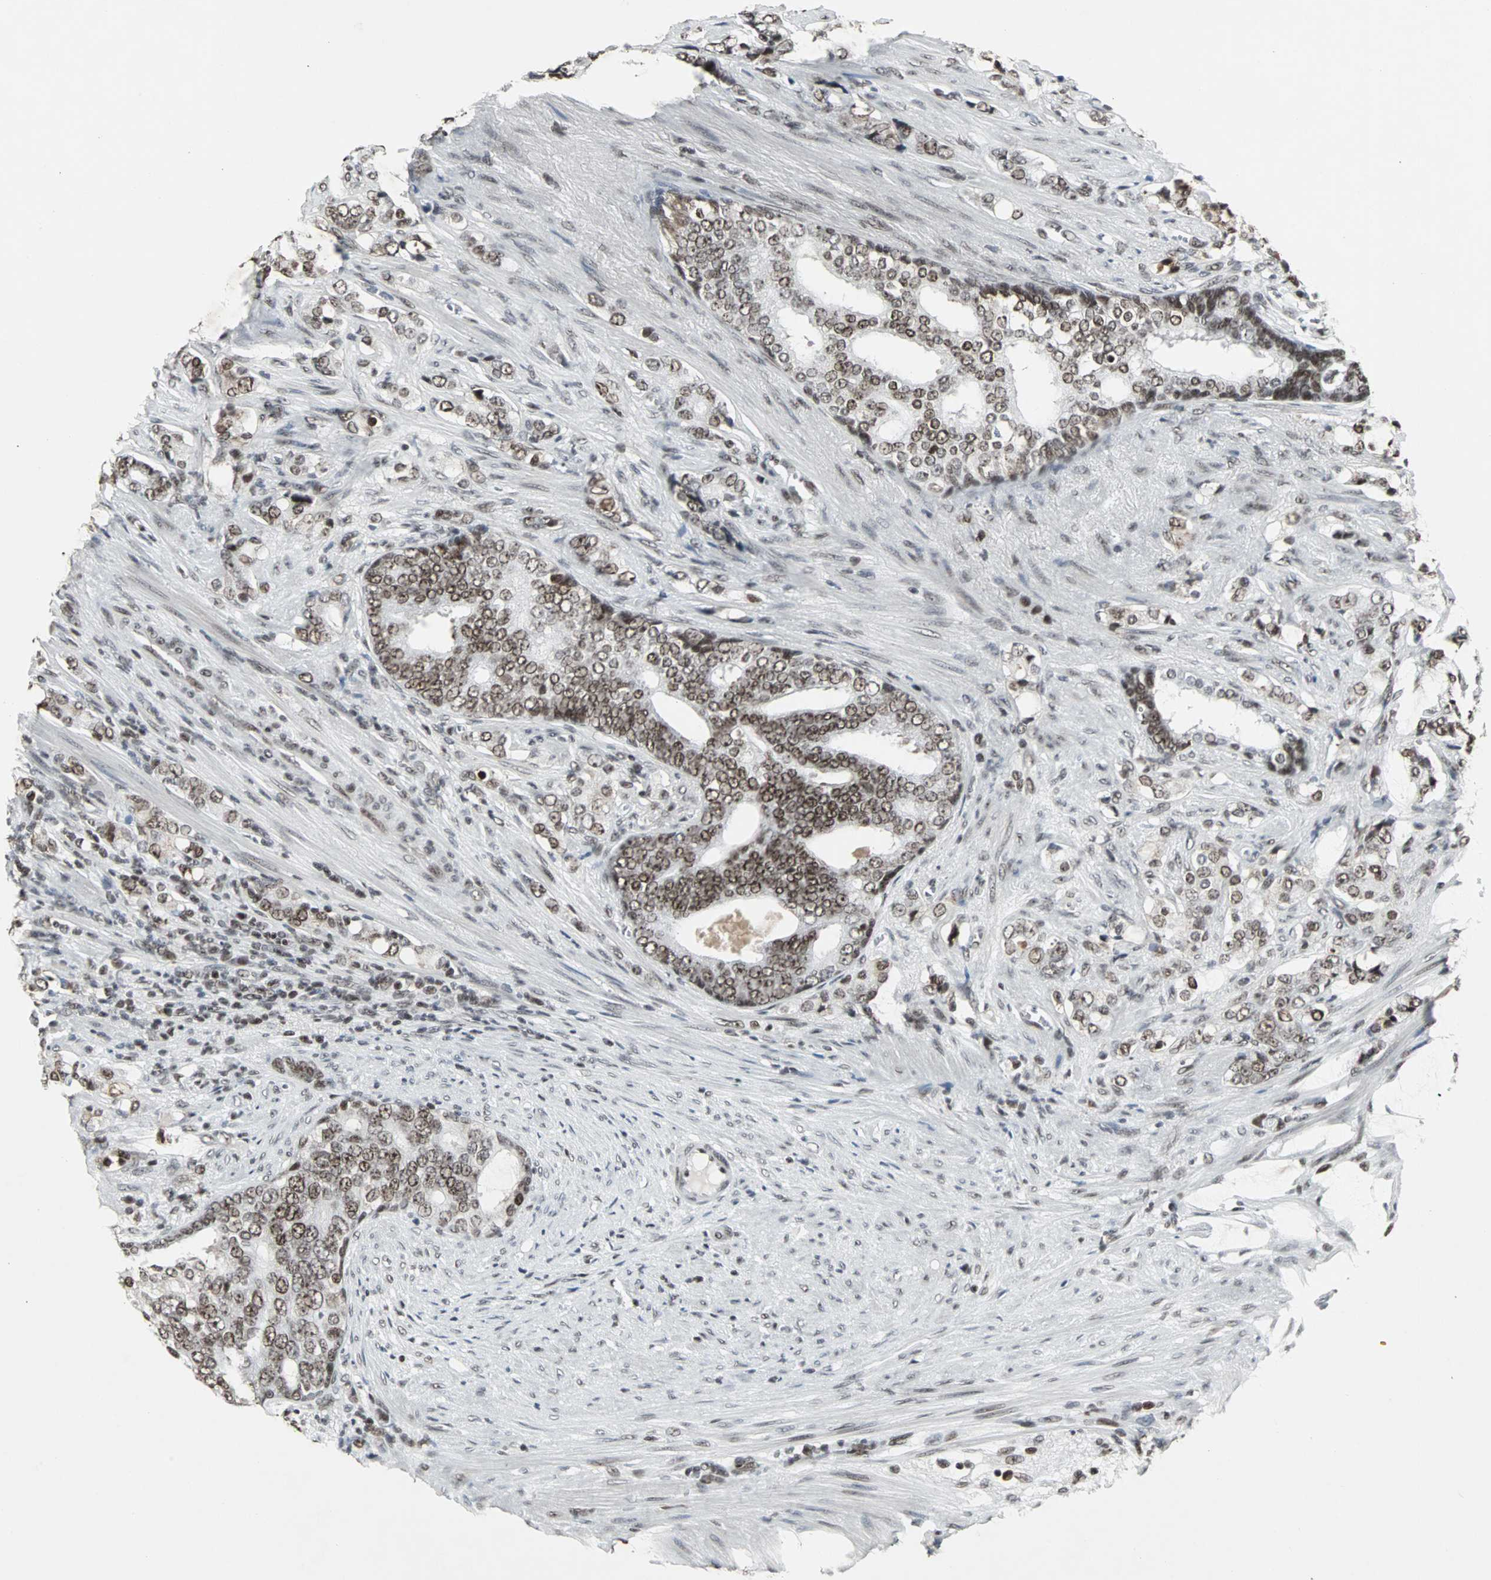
{"staining": {"intensity": "moderate", "quantity": ">75%", "location": "nuclear"}, "tissue": "prostate cancer", "cell_type": "Tumor cells", "image_type": "cancer", "snomed": [{"axis": "morphology", "description": "Adenocarcinoma, Low grade"}, {"axis": "topography", "description": "Prostate"}], "caption": "Moderate nuclear protein staining is present in about >75% of tumor cells in prostate cancer (adenocarcinoma (low-grade)).", "gene": "PNKP", "patient": {"sex": "male", "age": 58}}